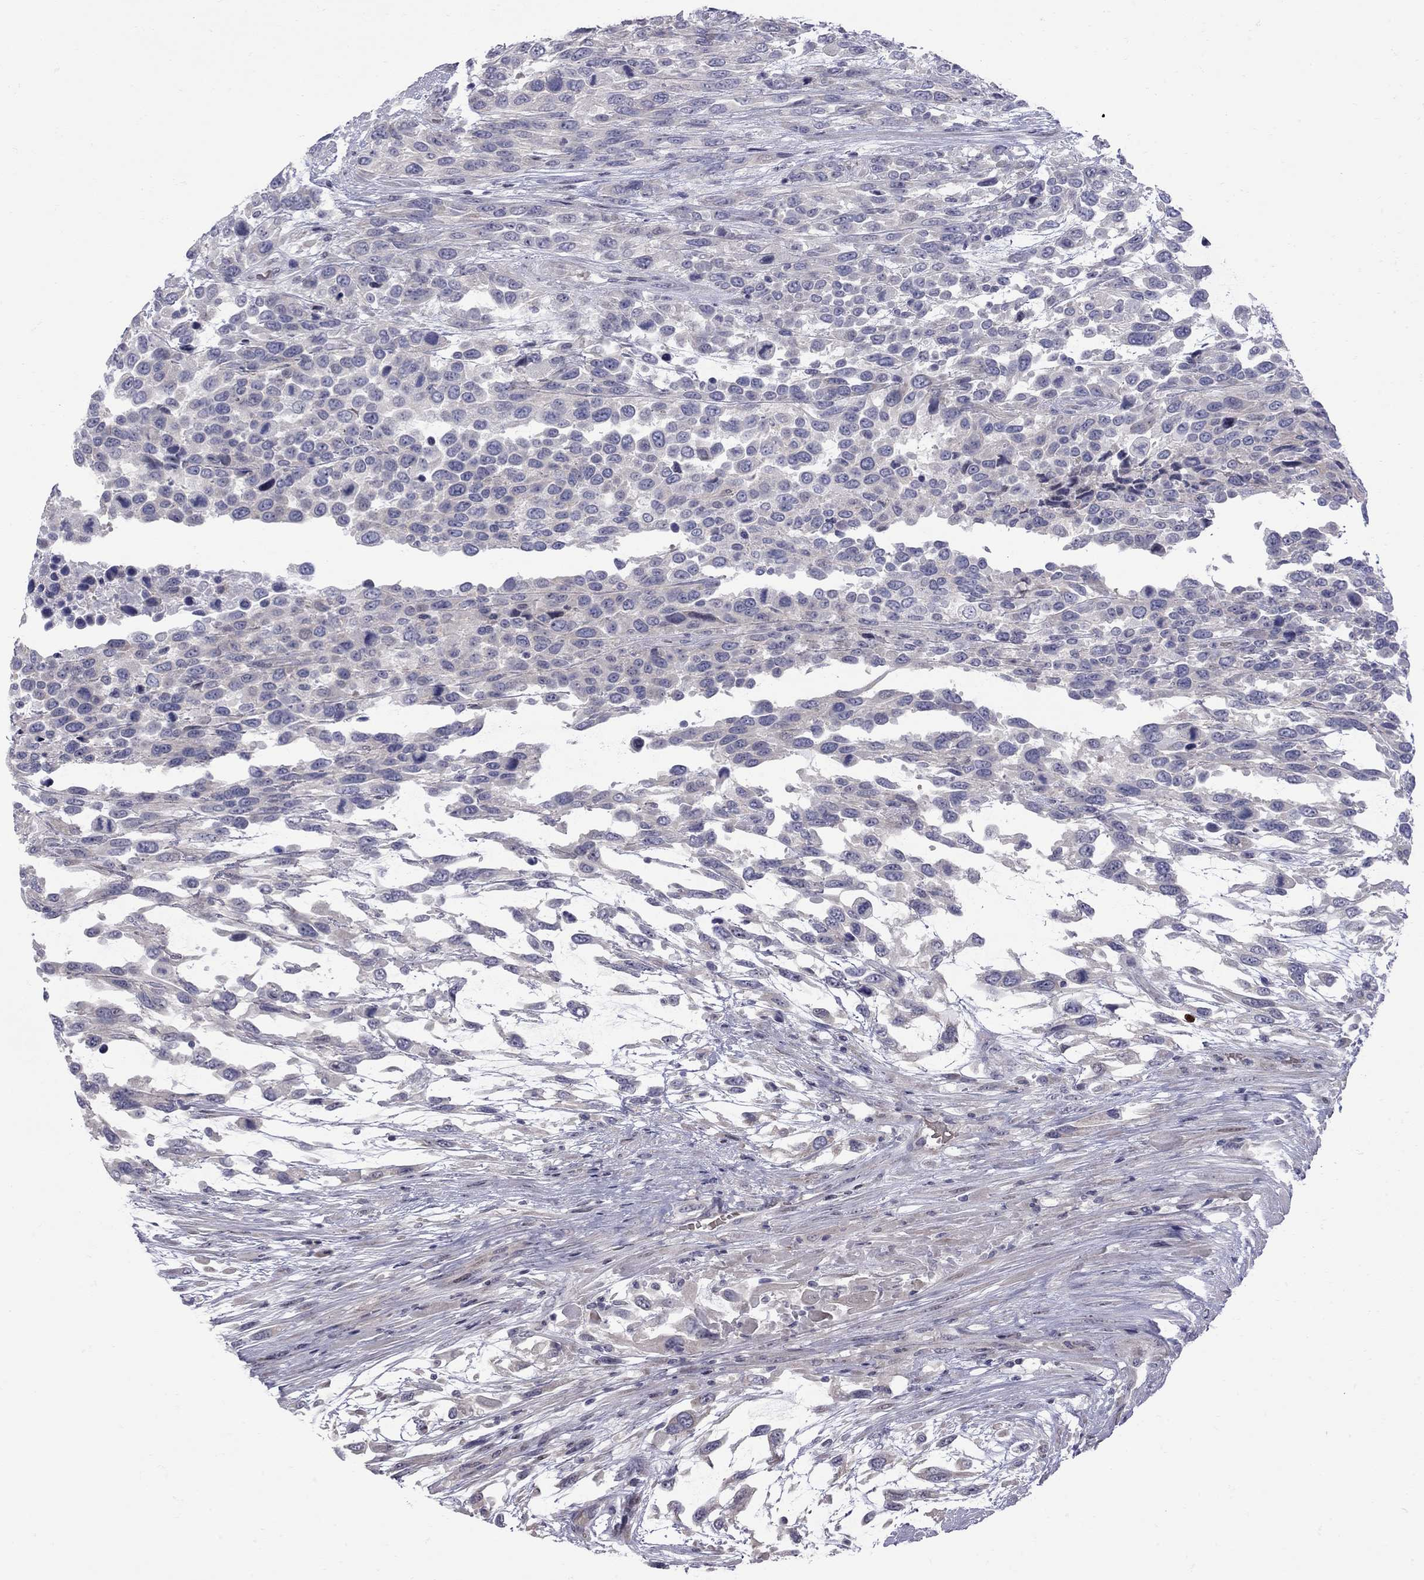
{"staining": {"intensity": "negative", "quantity": "none", "location": "none"}, "tissue": "urothelial cancer", "cell_type": "Tumor cells", "image_type": "cancer", "snomed": [{"axis": "morphology", "description": "Urothelial carcinoma, High grade"}, {"axis": "topography", "description": "Urinary bladder"}], "caption": "Urothelial cancer was stained to show a protein in brown. There is no significant positivity in tumor cells.", "gene": "NRARP", "patient": {"sex": "female", "age": 70}}